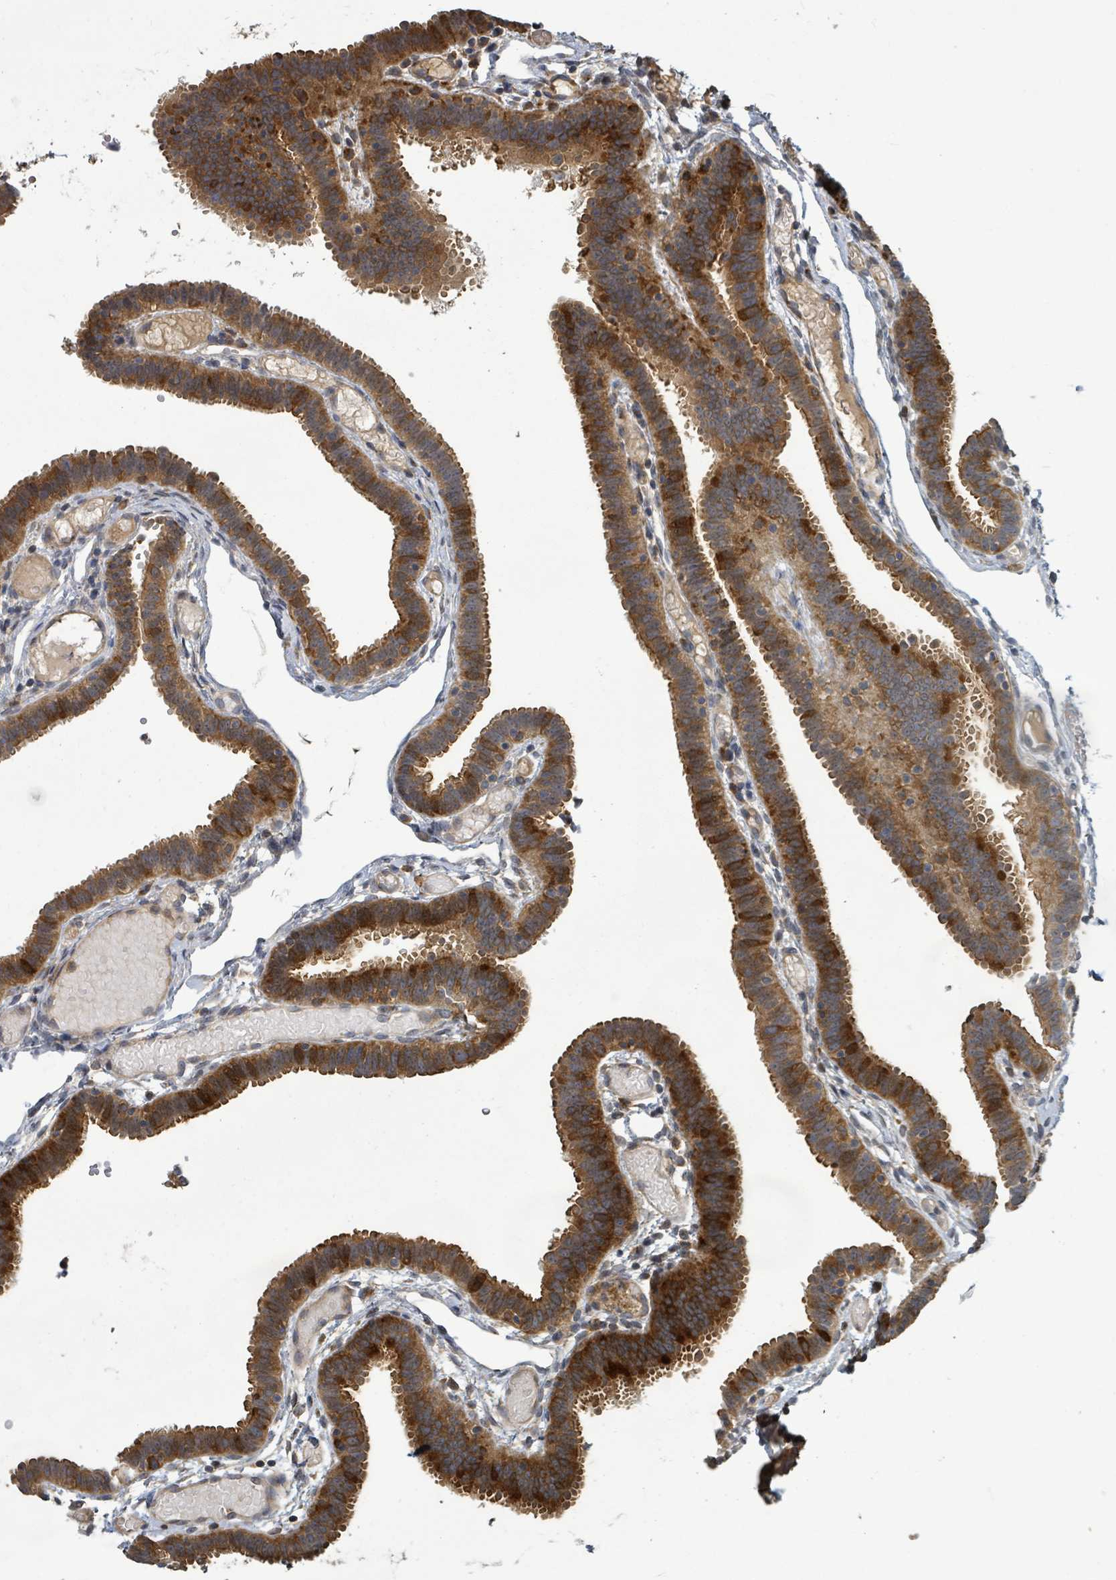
{"staining": {"intensity": "moderate", "quantity": ">75%", "location": "cytoplasmic/membranous"}, "tissue": "fallopian tube", "cell_type": "Glandular cells", "image_type": "normal", "snomed": [{"axis": "morphology", "description": "Normal tissue, NOS"}, {"axis": "topography", "description": "Fallopian tube"}], "caption": "Immunohistochemistry (IHC) photomicrograph of unremarkable fallopian tube: fallopian tube stained using immunohistochemistry demonstrates medium levels of moderate protein expression localized specifically in the cytoplasmic/membranous of glandular cells, appearing as a cytoplasmic/membranous brown color.", "gene": "STARD4", "patient": {"sex": "female", "age": 37}}